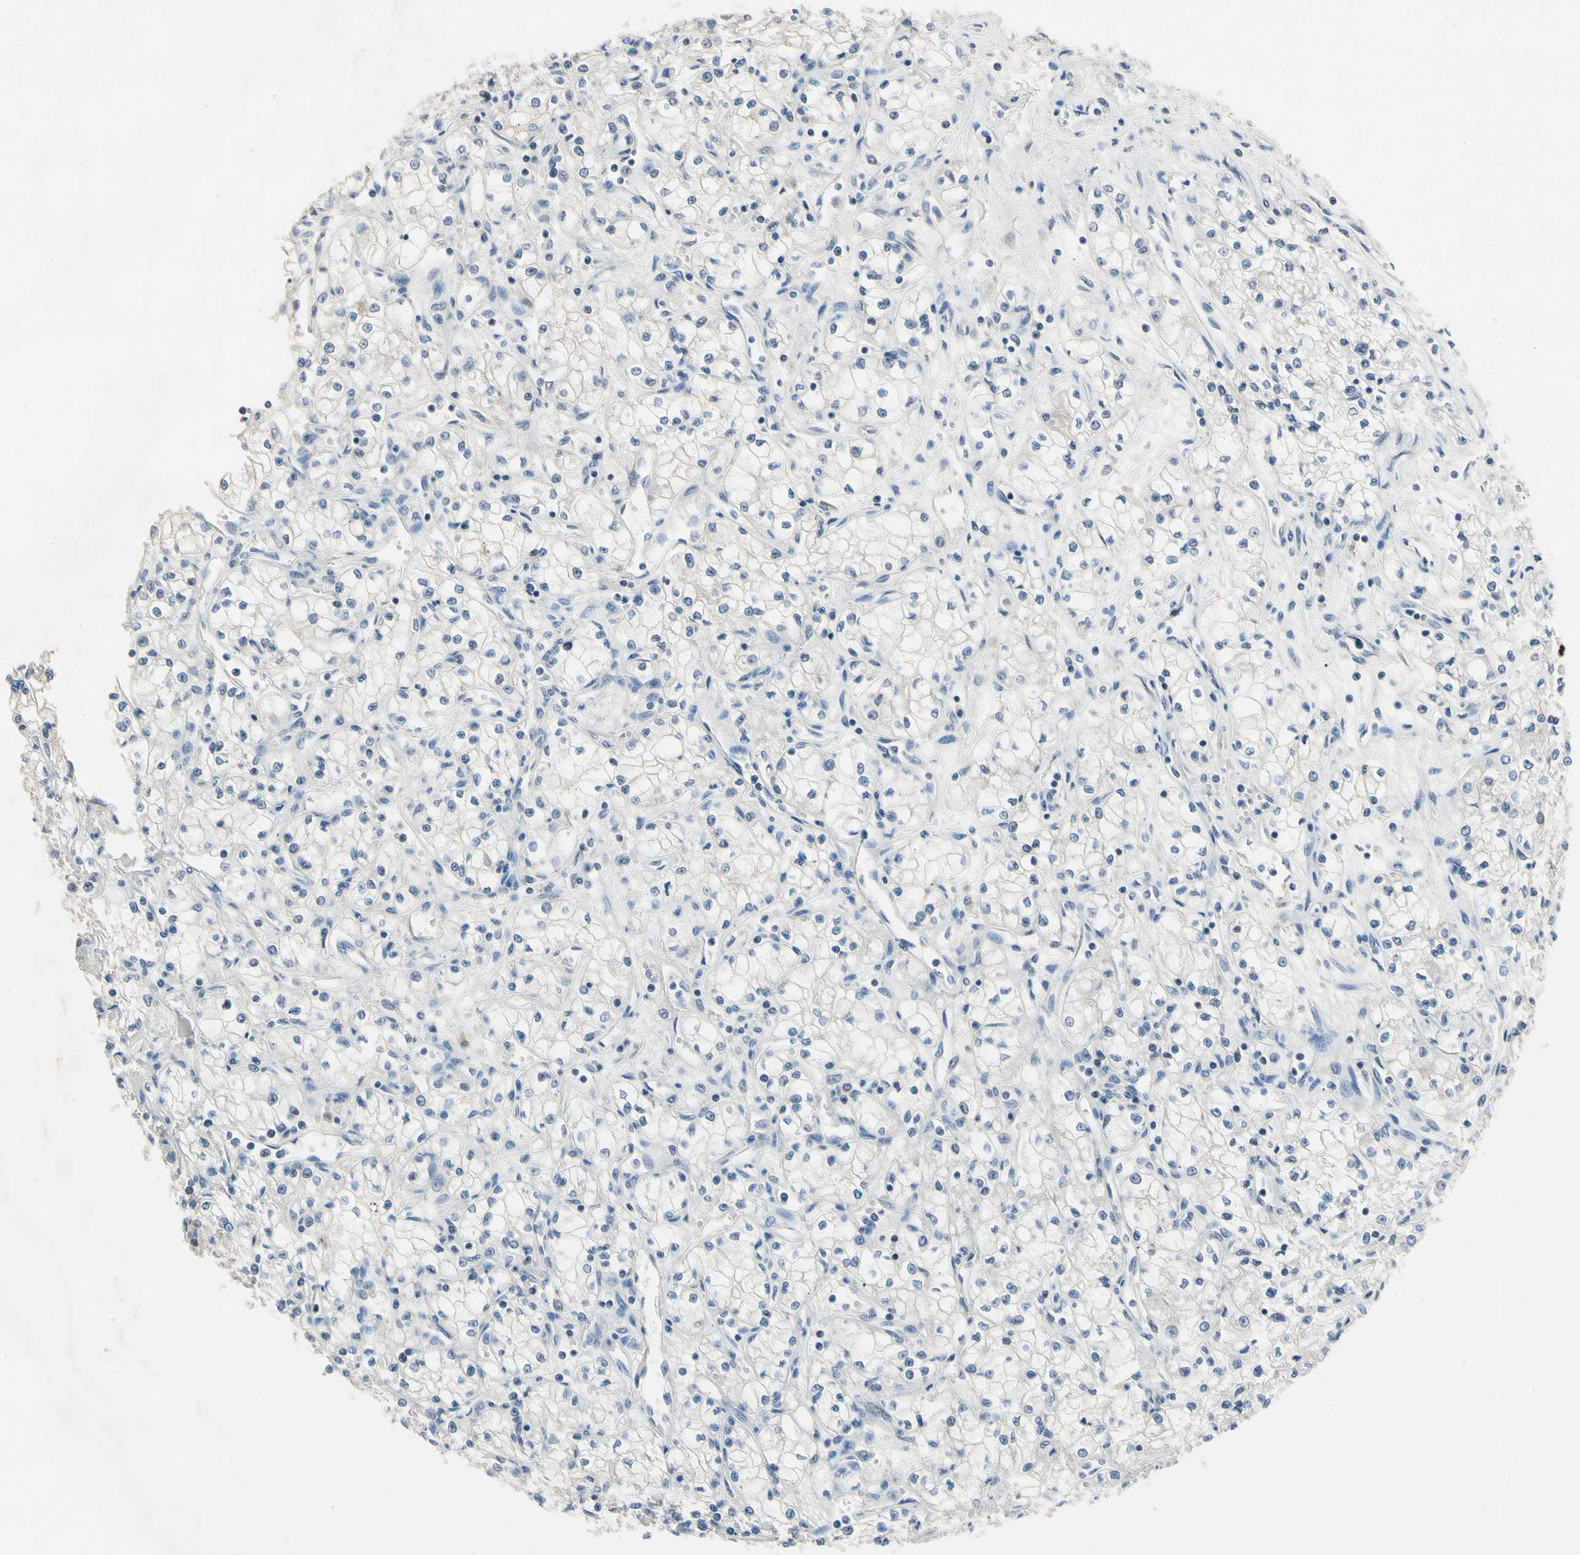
{"staining": {"intensity": "negative", "quantity": "none", "location": "none"}, "tissue": "renal cancer", "cell_type": "Tumor cells", "image_type": "cancer", "snomed": [{"axis": "morphology", "description": "Normal tissue, NOS"}, {"axis": "morphology", "description": "Adenocarcinoma, NOS"}, {"axis": "topography", "description": "Kidney"}], "caption": "Immunohistochemical staining of renal adenocarcinoma displays no significant expression in tumor cells. Nuclei are stained in blue.", "gene": "ECRG4", "patient": {"sex": "male", "age": 59}}